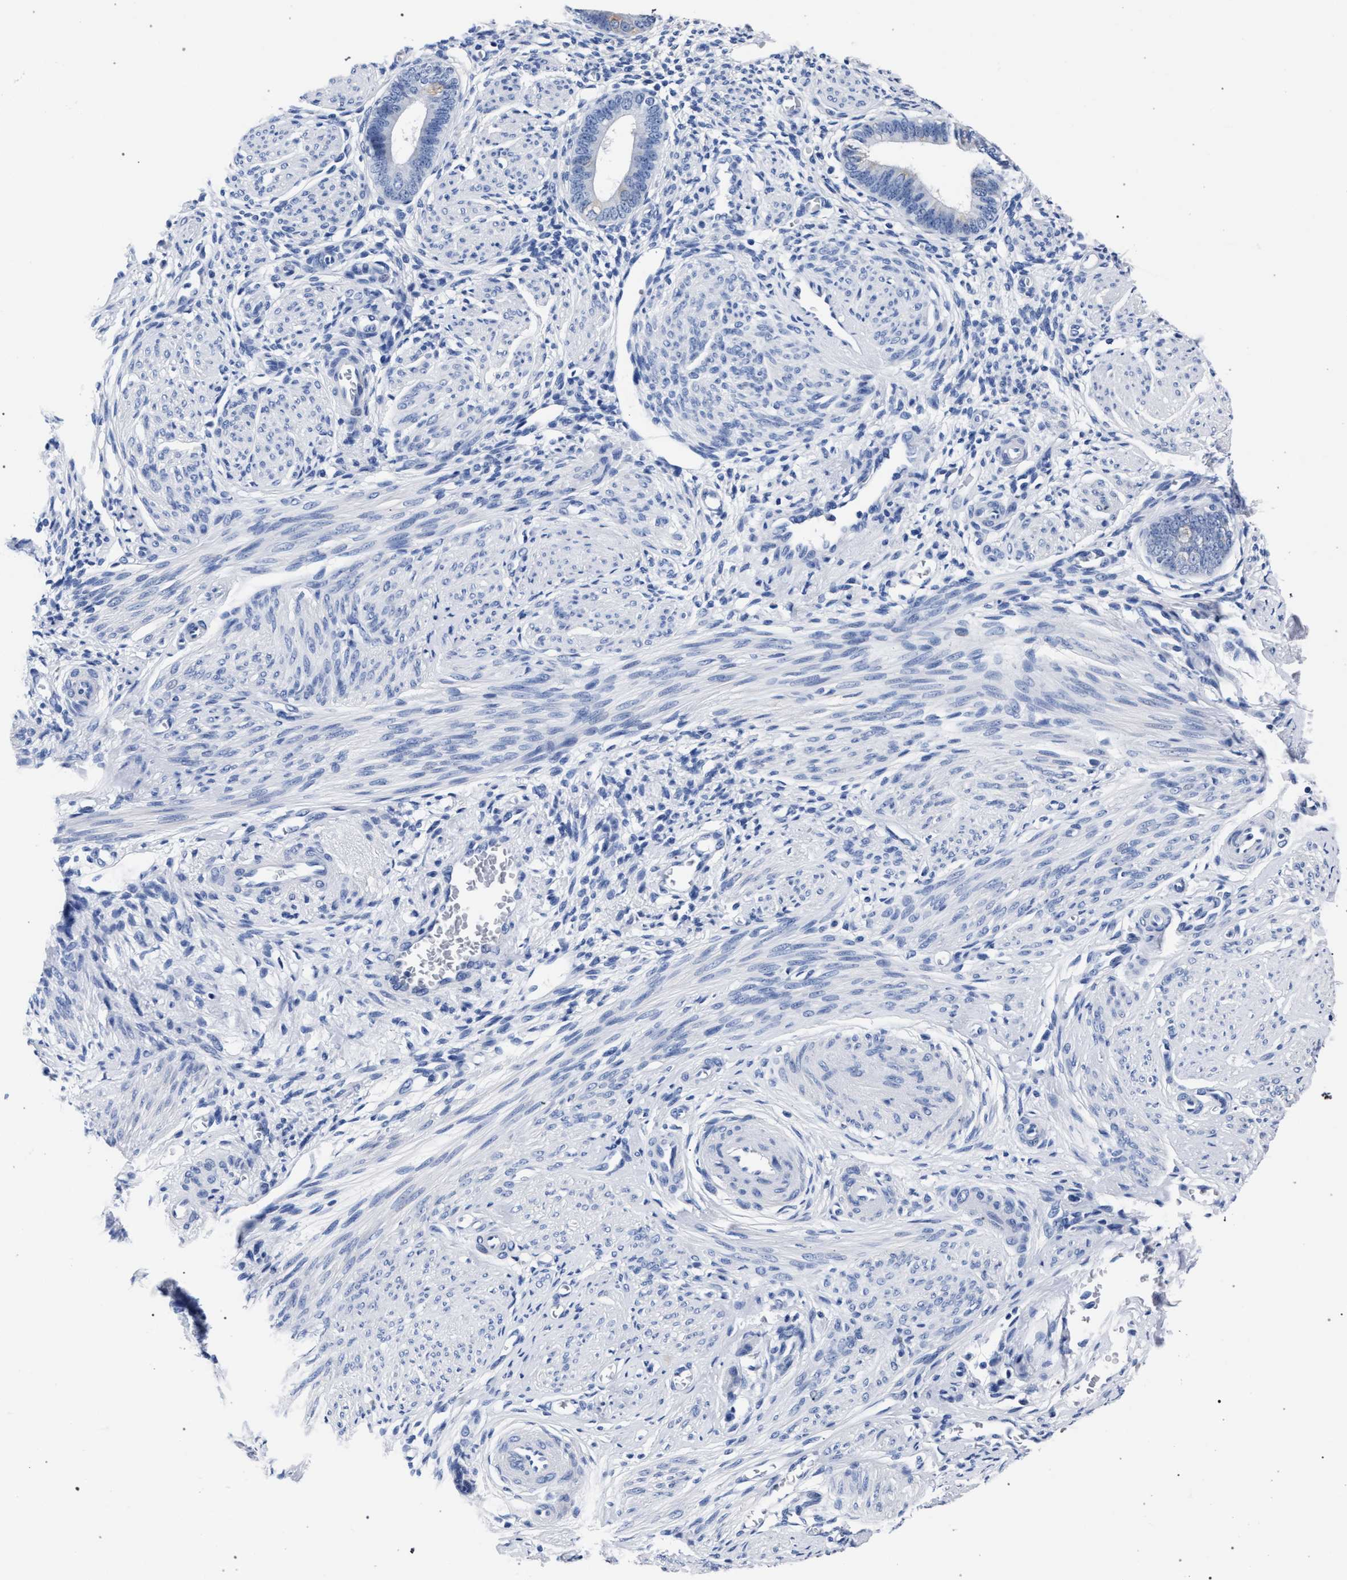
{"staining": {"intensity": "negative", "quantity": "none", "location": "none"}, "tissue": "endometrium", "cell_type": "Cells in endometrial stroma", "image_type": "normal", "snomed": [{"axis": "morphology", "description": "Normal tissue, NOS"}, {"axis": "topography", "description": "Endometrium"}], "caption": "This is an immunohistochemistry (IHC) image of normal human endometrium. There is no staining in cells in endometrial stroma.", "gene": "AKAP4", "patient": {"sex": "female", "age": 46}}